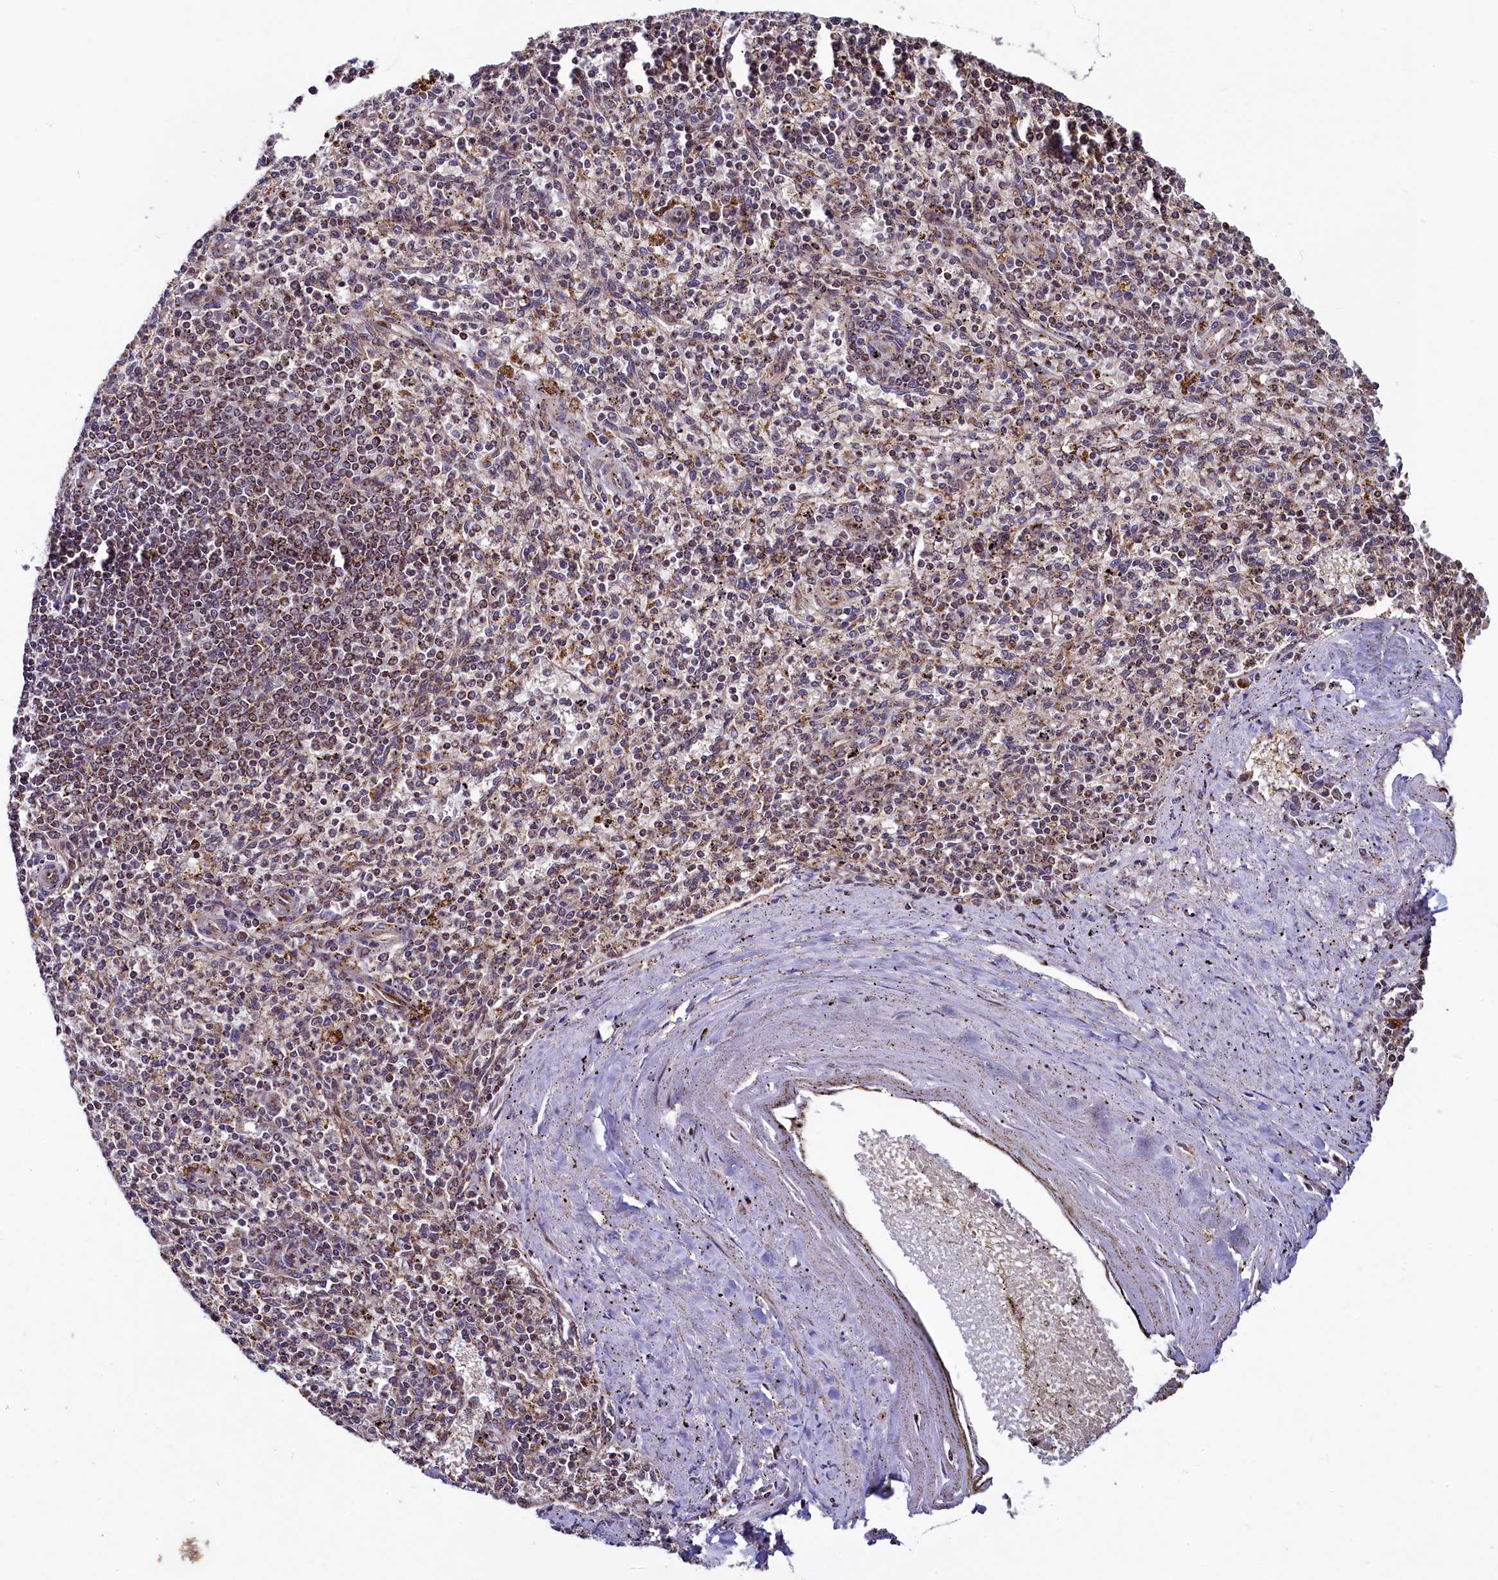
{"staining": {"intensity": "weak", "quantity": "25%-75%", "location": "cytoplasmic/membranous"}, "tissue": "spleen", "cell_type": "Cells in red pulp", "image_type": "normal", "snomed": [{"axis": "morphology", "description": "Normal tissue, NOS"}, {"axis": "topography", "description": "Spleen"}], "caption": "Weak cytoplasmic/membranous positivity is seen in approximately 25%-75% of cells in red pulp in normal spleen.", "gene": "ZNF577", "patient": {"sex": "male", "age": 72}}